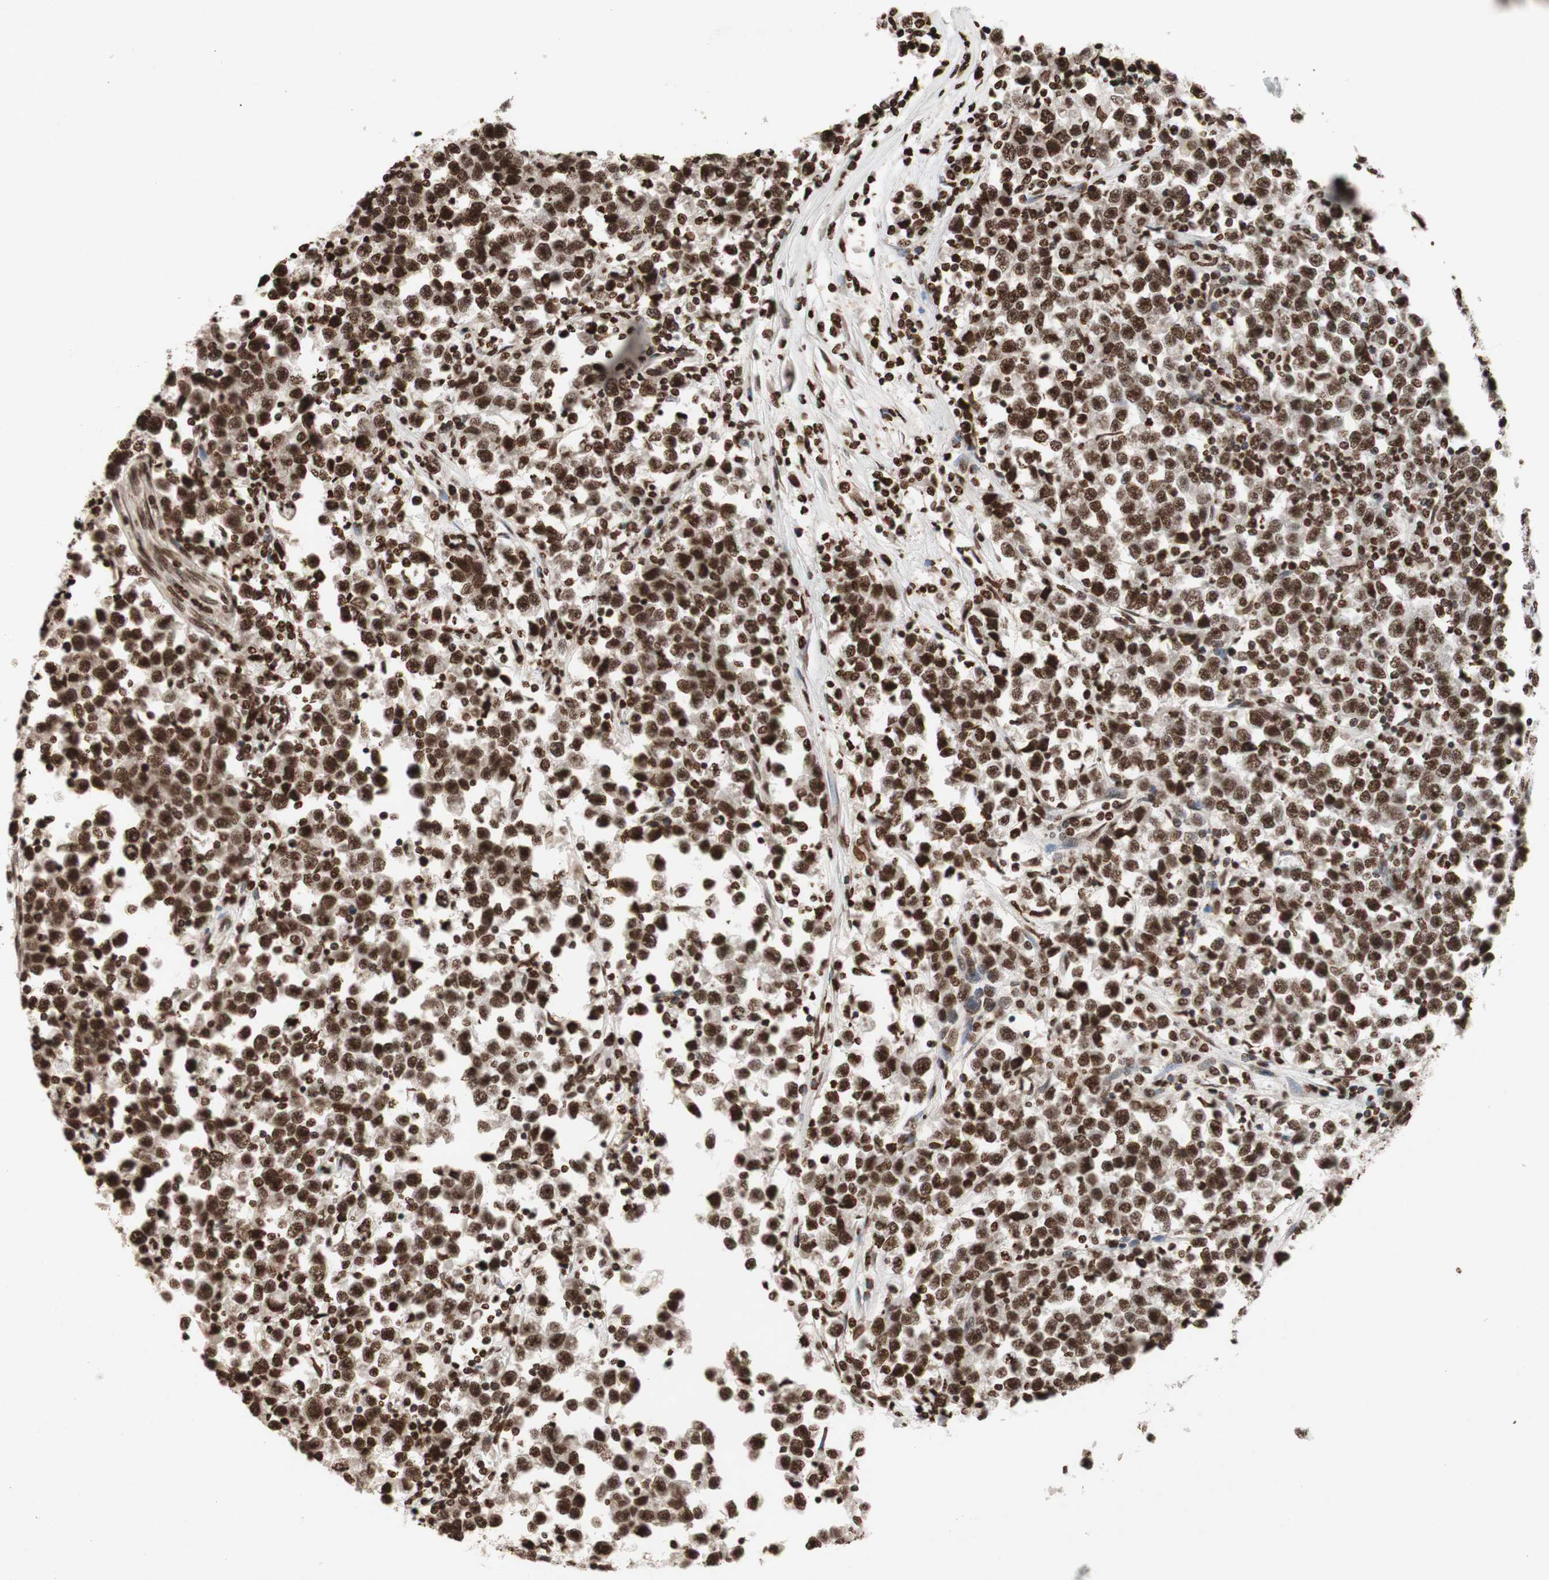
{"staining": {"intensity": "strong", "quantity": ">75%", "location": "nuclear"}, "tissue": "testis cancer", "cell_type": "Tumor cells", "image_type": "cancer", "snomed": [{"axis": "morphology", "description": "Seminoma, NOS"}, {"axis": "topography", "description": "Testis"}], "caption": "Strong nuclear positivity for a protein is appreciated in about >75% of tumor cells of testis cancer using IHC.", "gene": "NCOA3", "patient": {"sex": "male", "age": 43}}